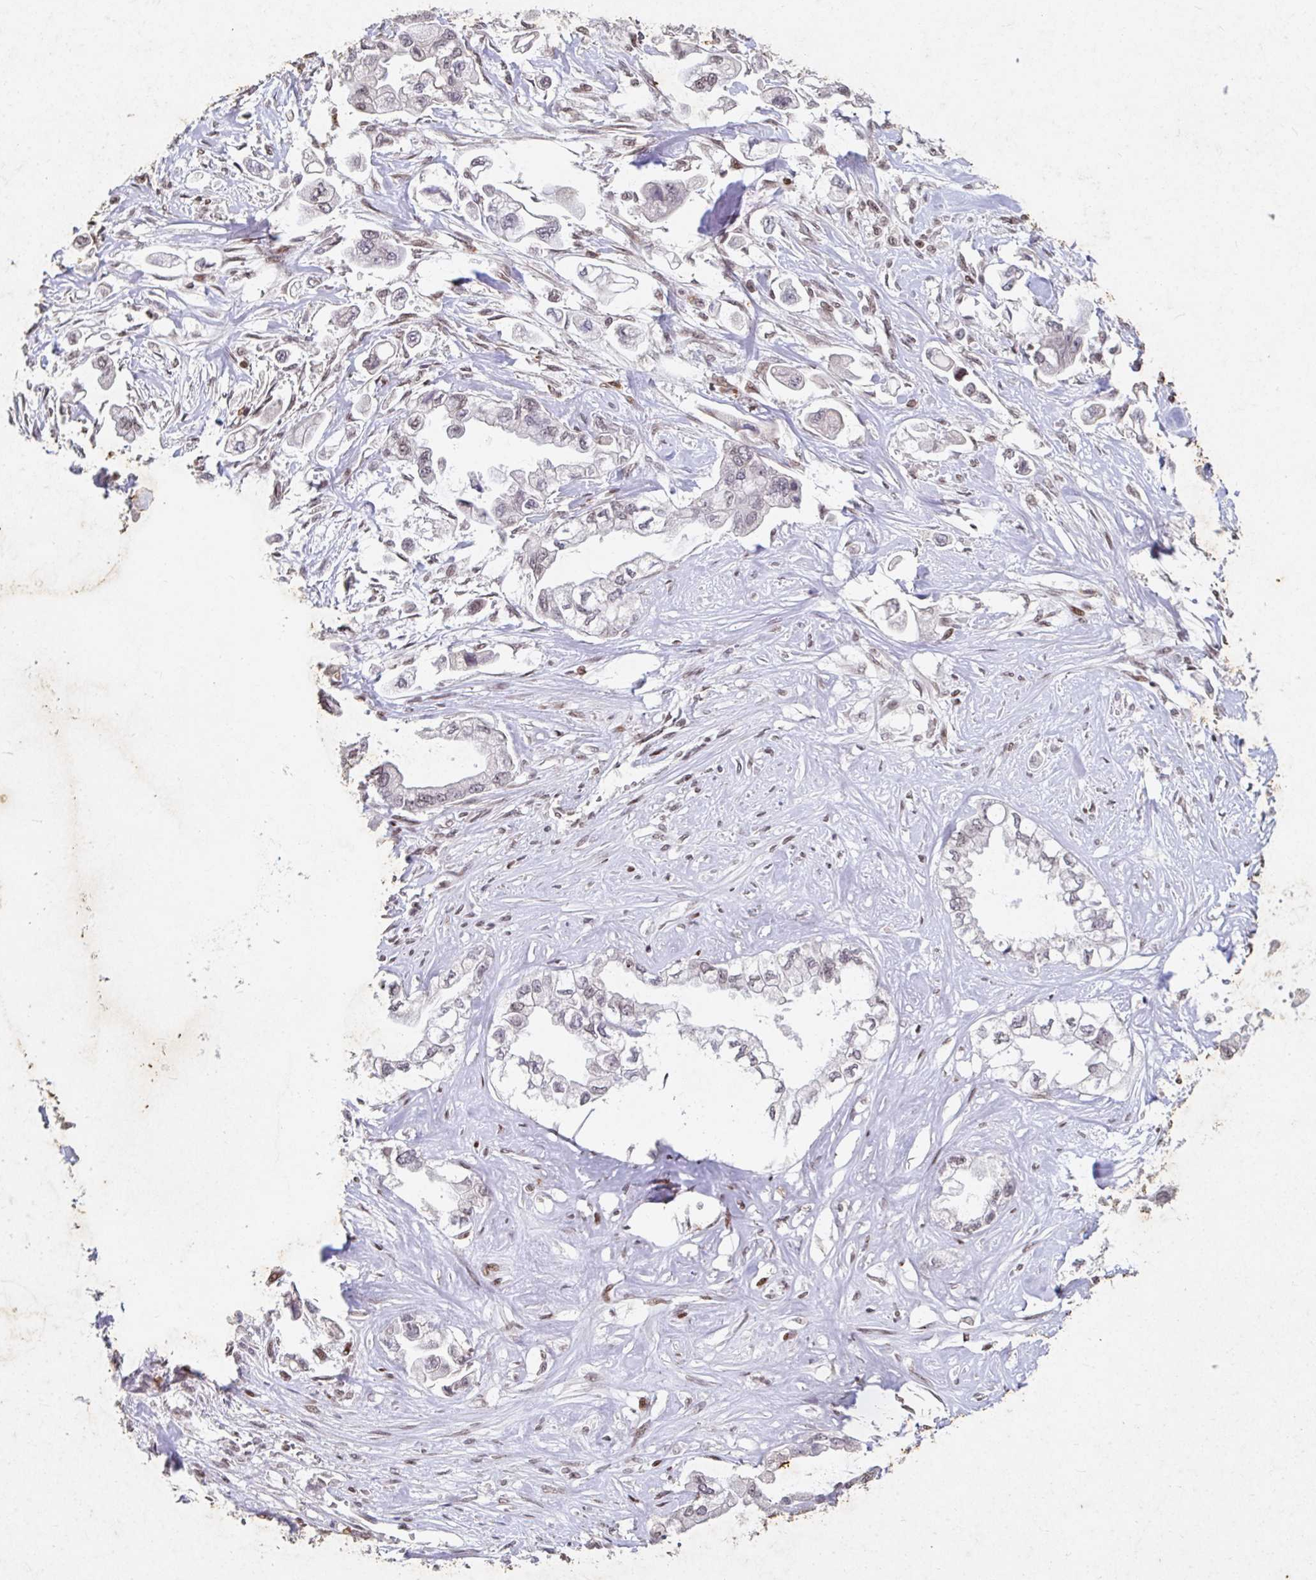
{"staining": {"intensity": "weak", "quantity": "25%-75%", "location": "nuclear"}, "tissue": "stomach cancer", "cell_type": "Tumor cells", "image_type": "cancer", "snomed": [{"axis": "morphology", "description": "Adenocarcinoma, NOS"}, {"axis": "topography", "description": "Stomach"}], "caption": "About 25%-75% of tumor cells in stomach cancer (adenocarcinoma) demonstrate weak nuclear protein expression as visualized by brown immunohistochemical staining.", "gene": "C19orf53", "patient": {"sex": "male", "age": 62}}